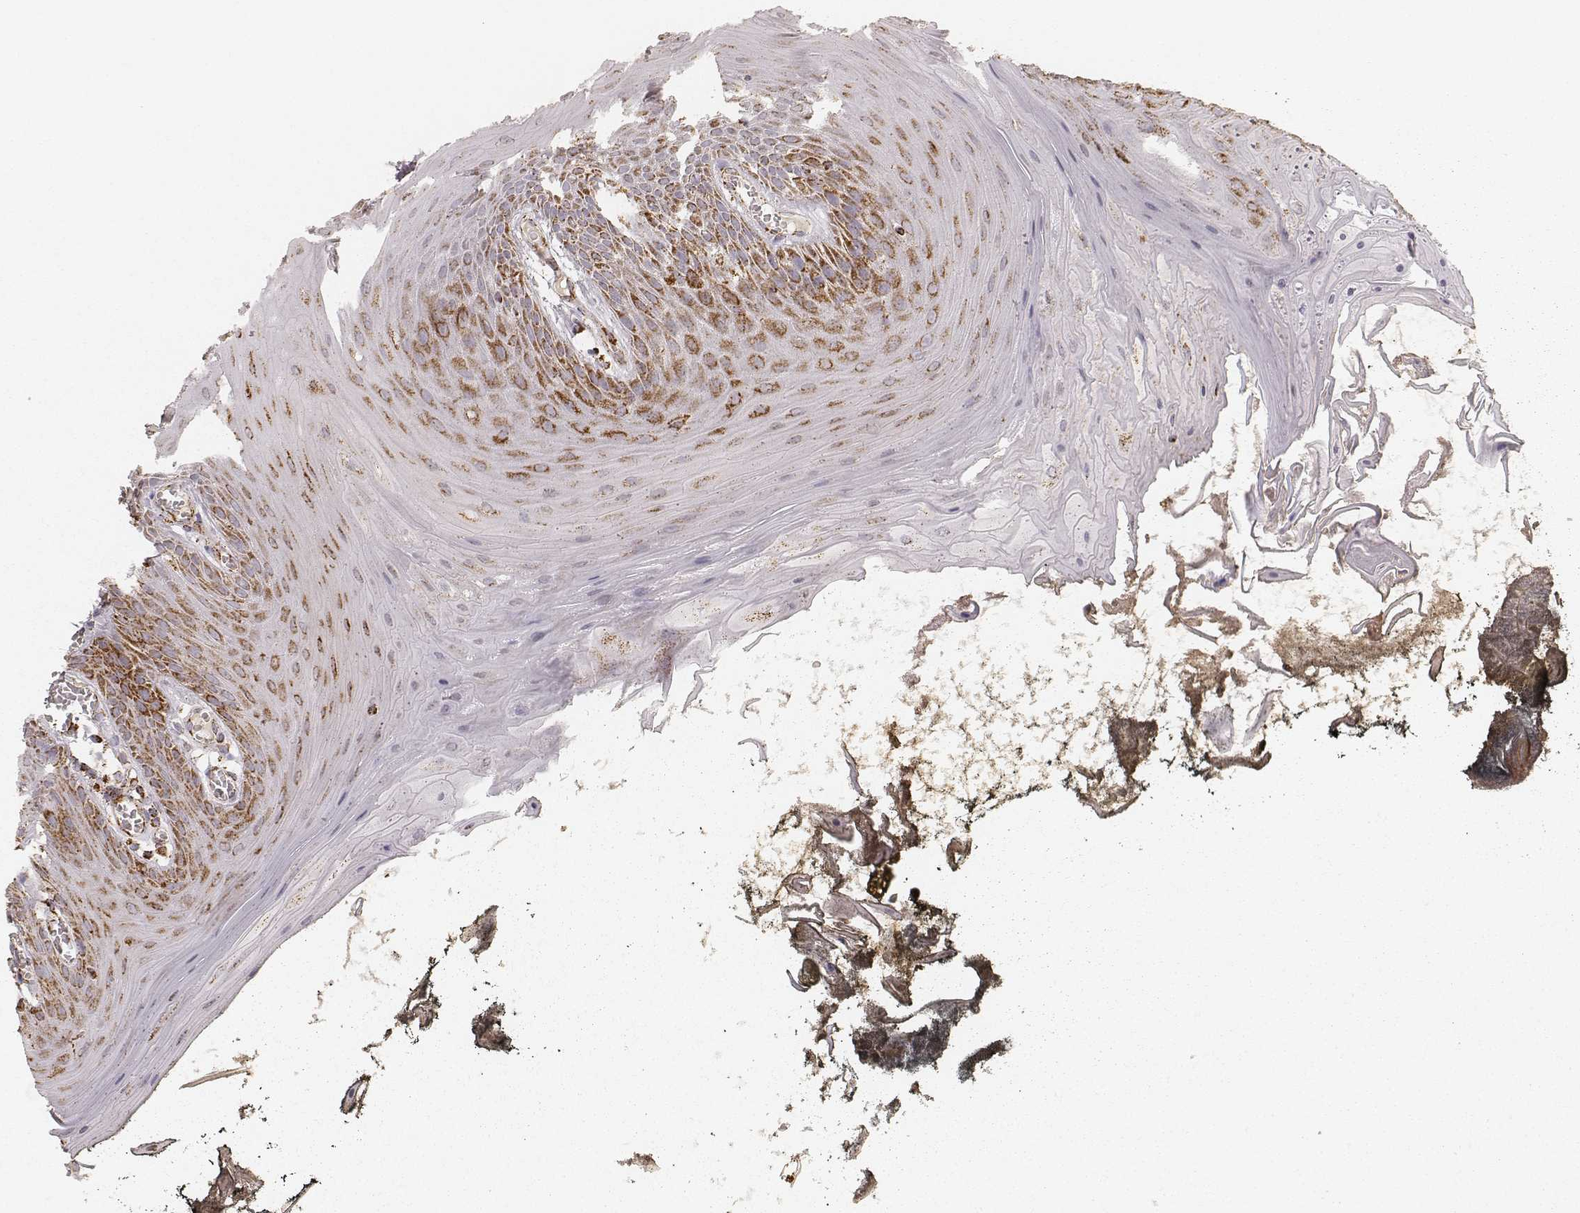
{"staining": {"intensity": "moderate", "quantity": "25%-75%", "location": "cytoplasmic/membranous"}, "tissue": "oral mucosa", "cell_type": "Squamous epithelial cells", "image_type": "normal", "snomed": [{"axis": "morphology", "description": "Normal tissue, NOS"}, {"axis": "topography", "description": "Oral tissue"}], "caption": "Immunohistochemistry of unremarkable human oral mucosa reveals medium levels of moderate cytoplasmic/membranous expression in about 25%-75% of squamous epithelial cells. The protein of interest is shown in brown color, while the nuclei are stained blue.", "gene": "CS", "patient": {"sex": "male", "age": 9}}